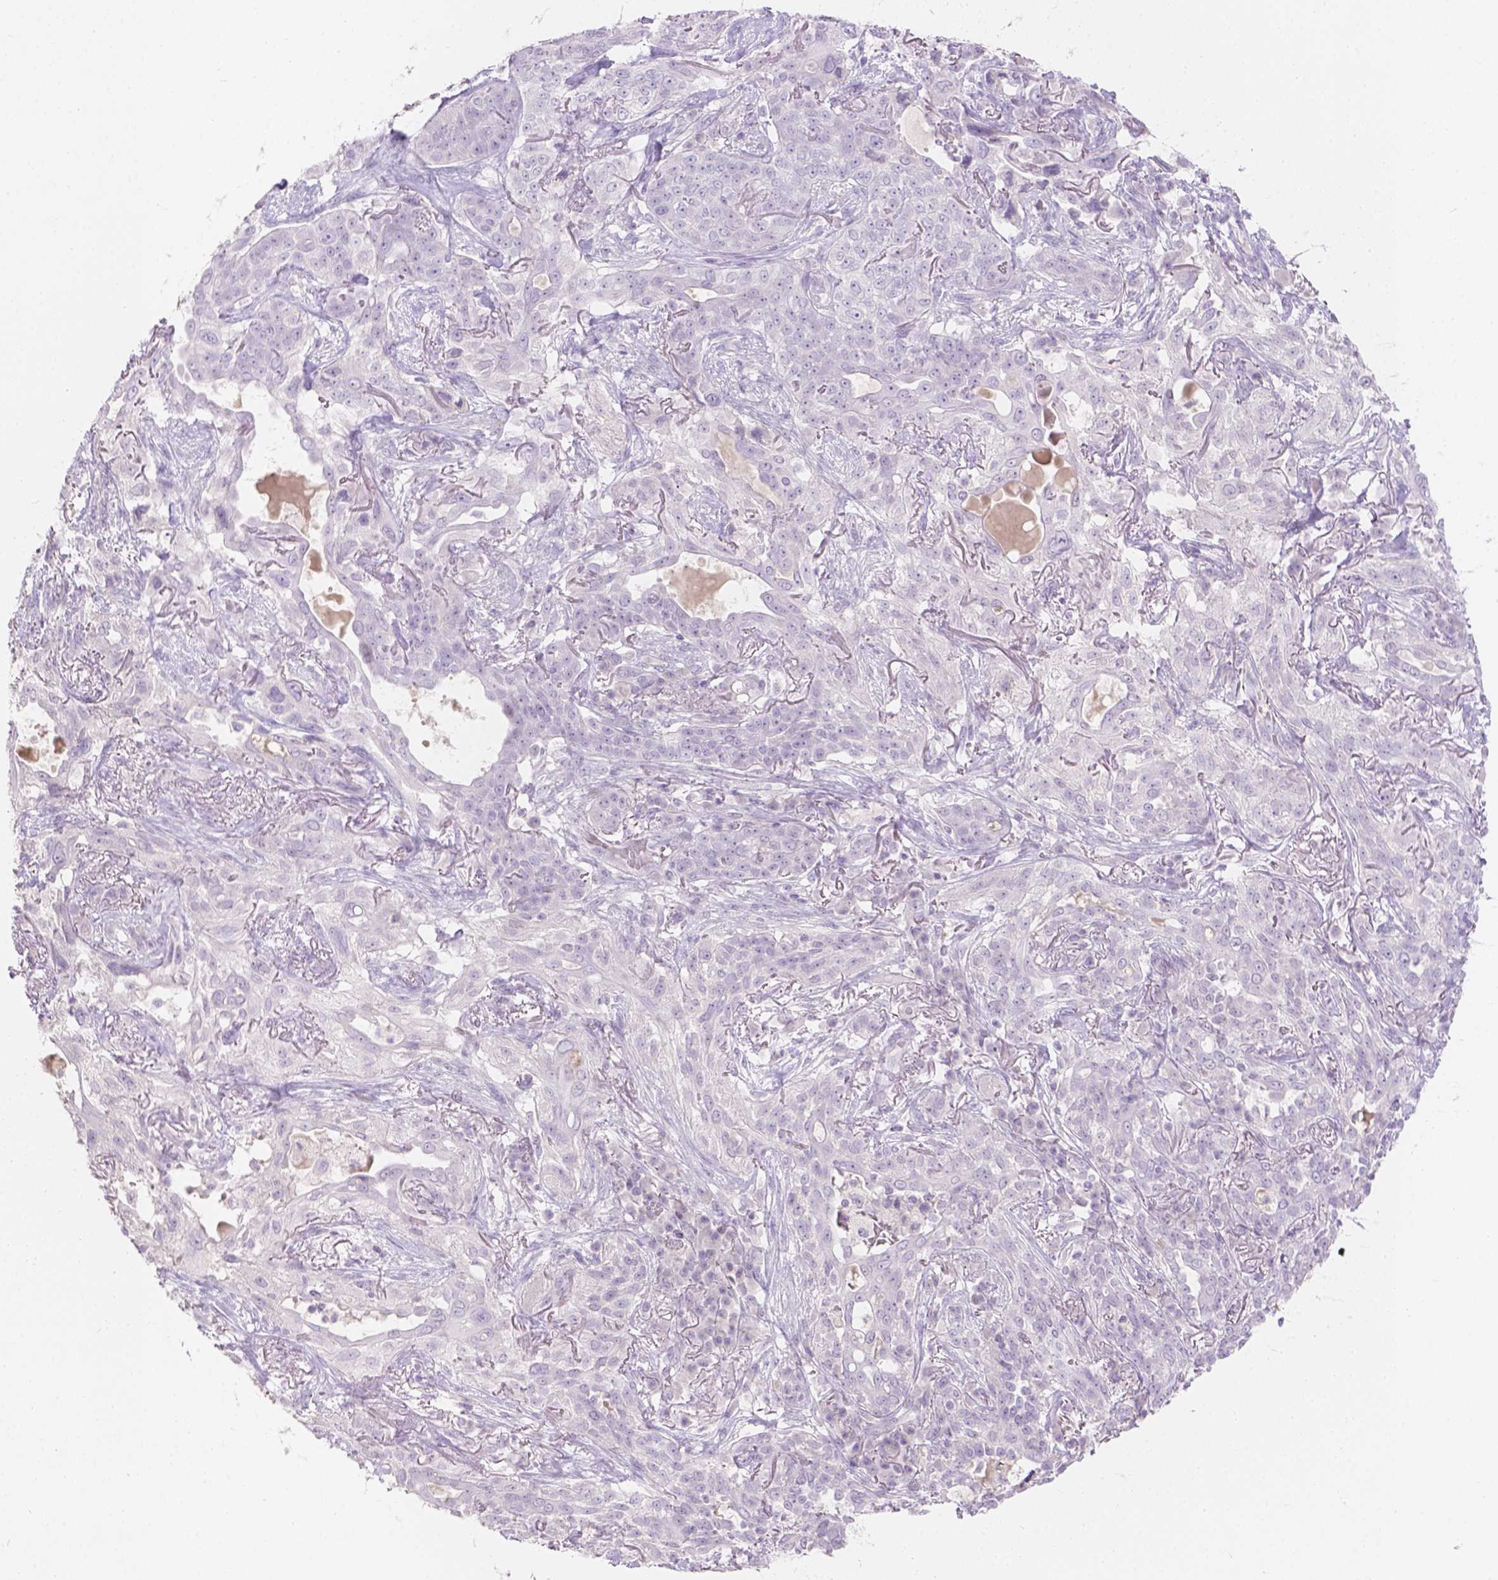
{"staining": {"intensity": "negative", "quantity": "none", "location": "none"}, "tissue": "lung cancer", "cell_type": "Tumor cells", "image_type": "cancer", "snomed": [{"axis": "morphology", "description": "Squamous cell carcinoma, NOS"}, {"axis": "topography", "description": "Lung"}], "caption": "Immunohistochemistry of human lung cancer displays no positivity in tumor cells. (IHC, brightfield microscopy, high magnification).", "gene": "HTN3", "patient": {"sex": "female", "age": 70}}